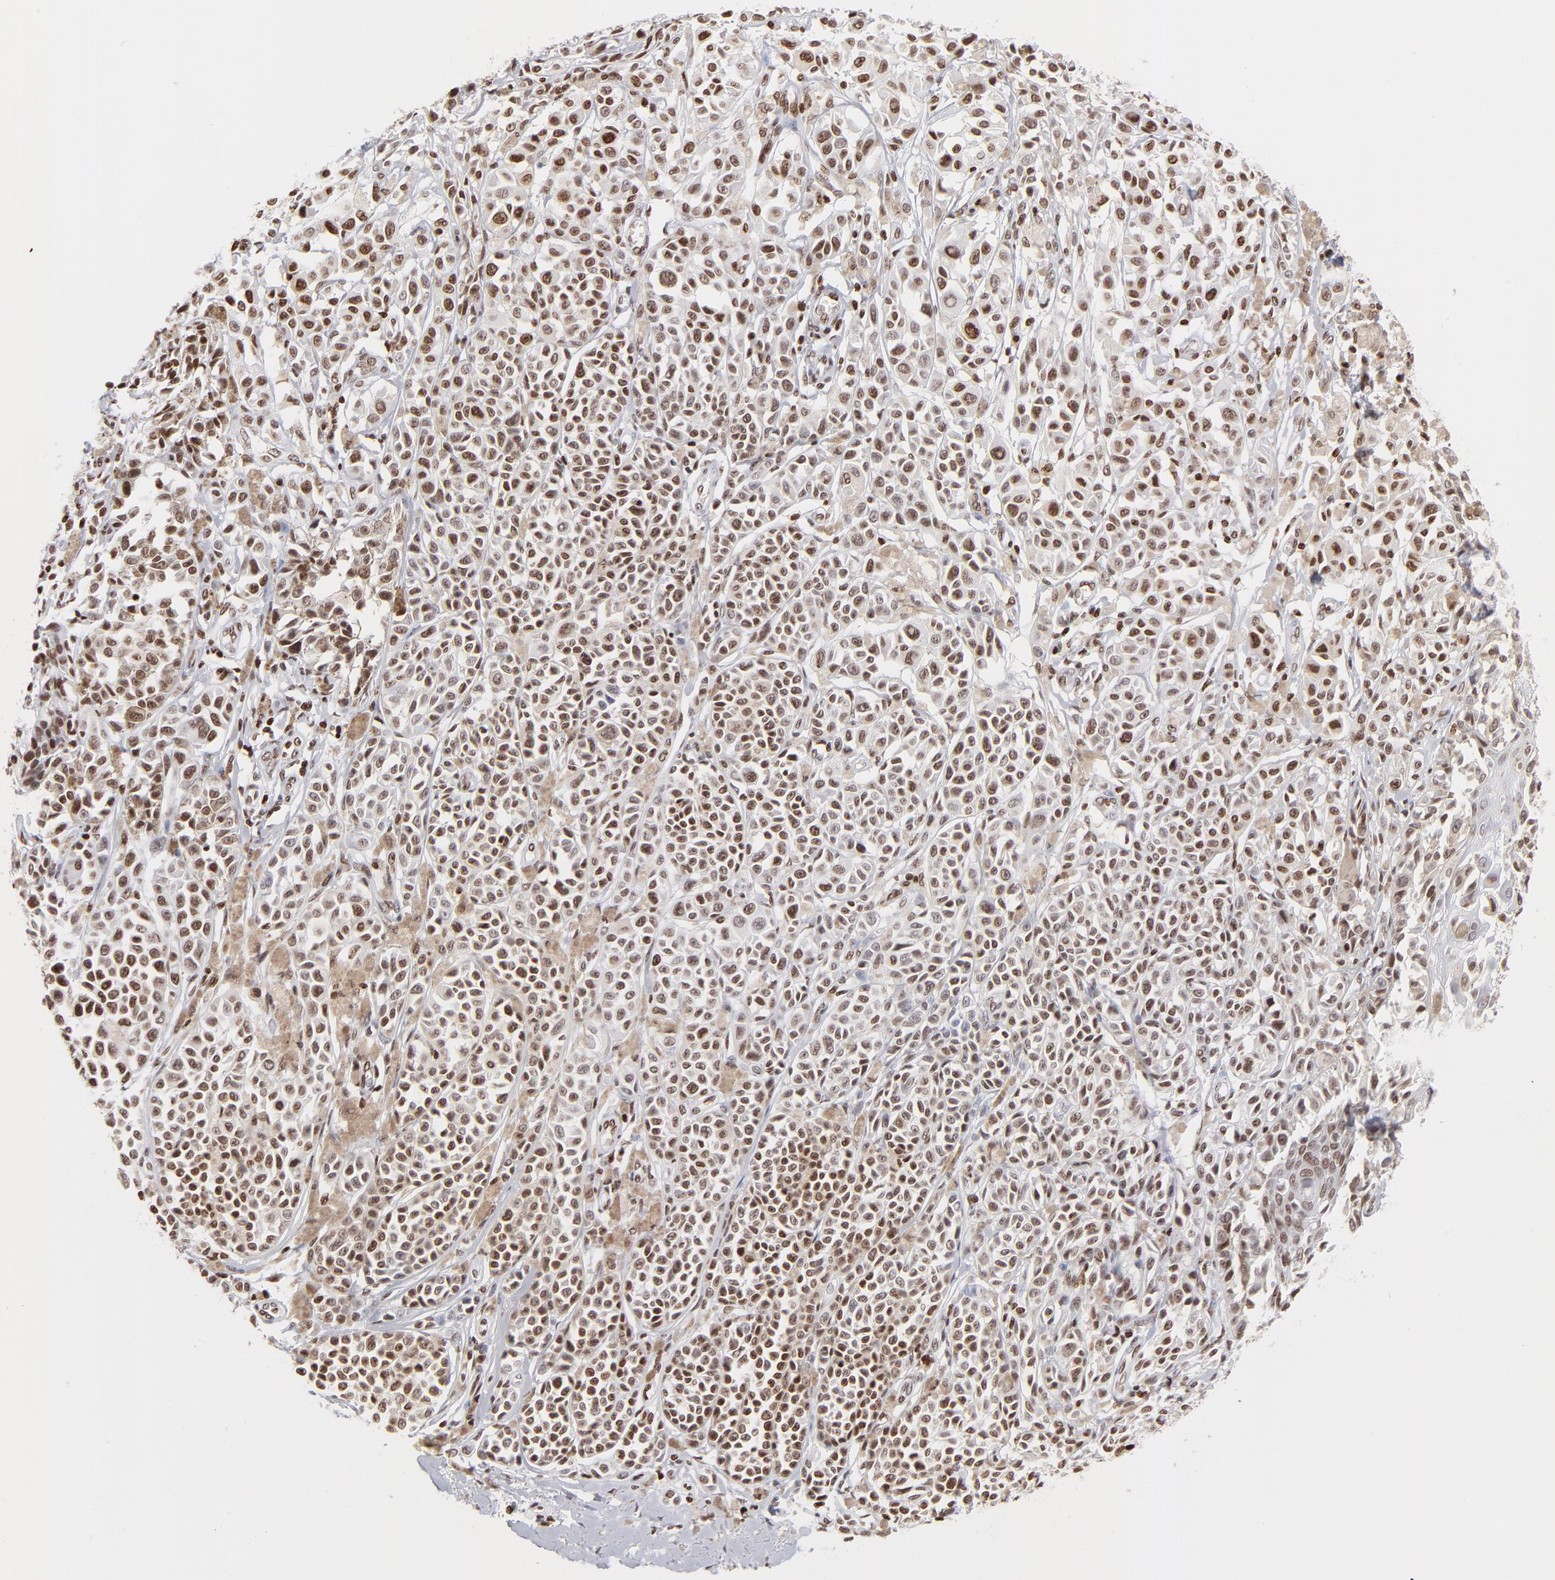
{"staining": {"intensity": "strong", "quantity": ">75%", "location": "nuclear"}, "tissue": "melanoma", "cell_type": "Tumor cells", "image_type": "cancer", "snomed": [{"axis": "morphology", "description": "Malignant melanoma, NOS"}, {"axis": "topography", "description": "Skin"}], "caption": "There is high levels of strong nuclear positivity in tumor cells of malignant melanoma, as demonstrated by immunohistochemical staining (brown color).", "gene": "RTL4", "patient": {"sex": "female", "age": 38}}